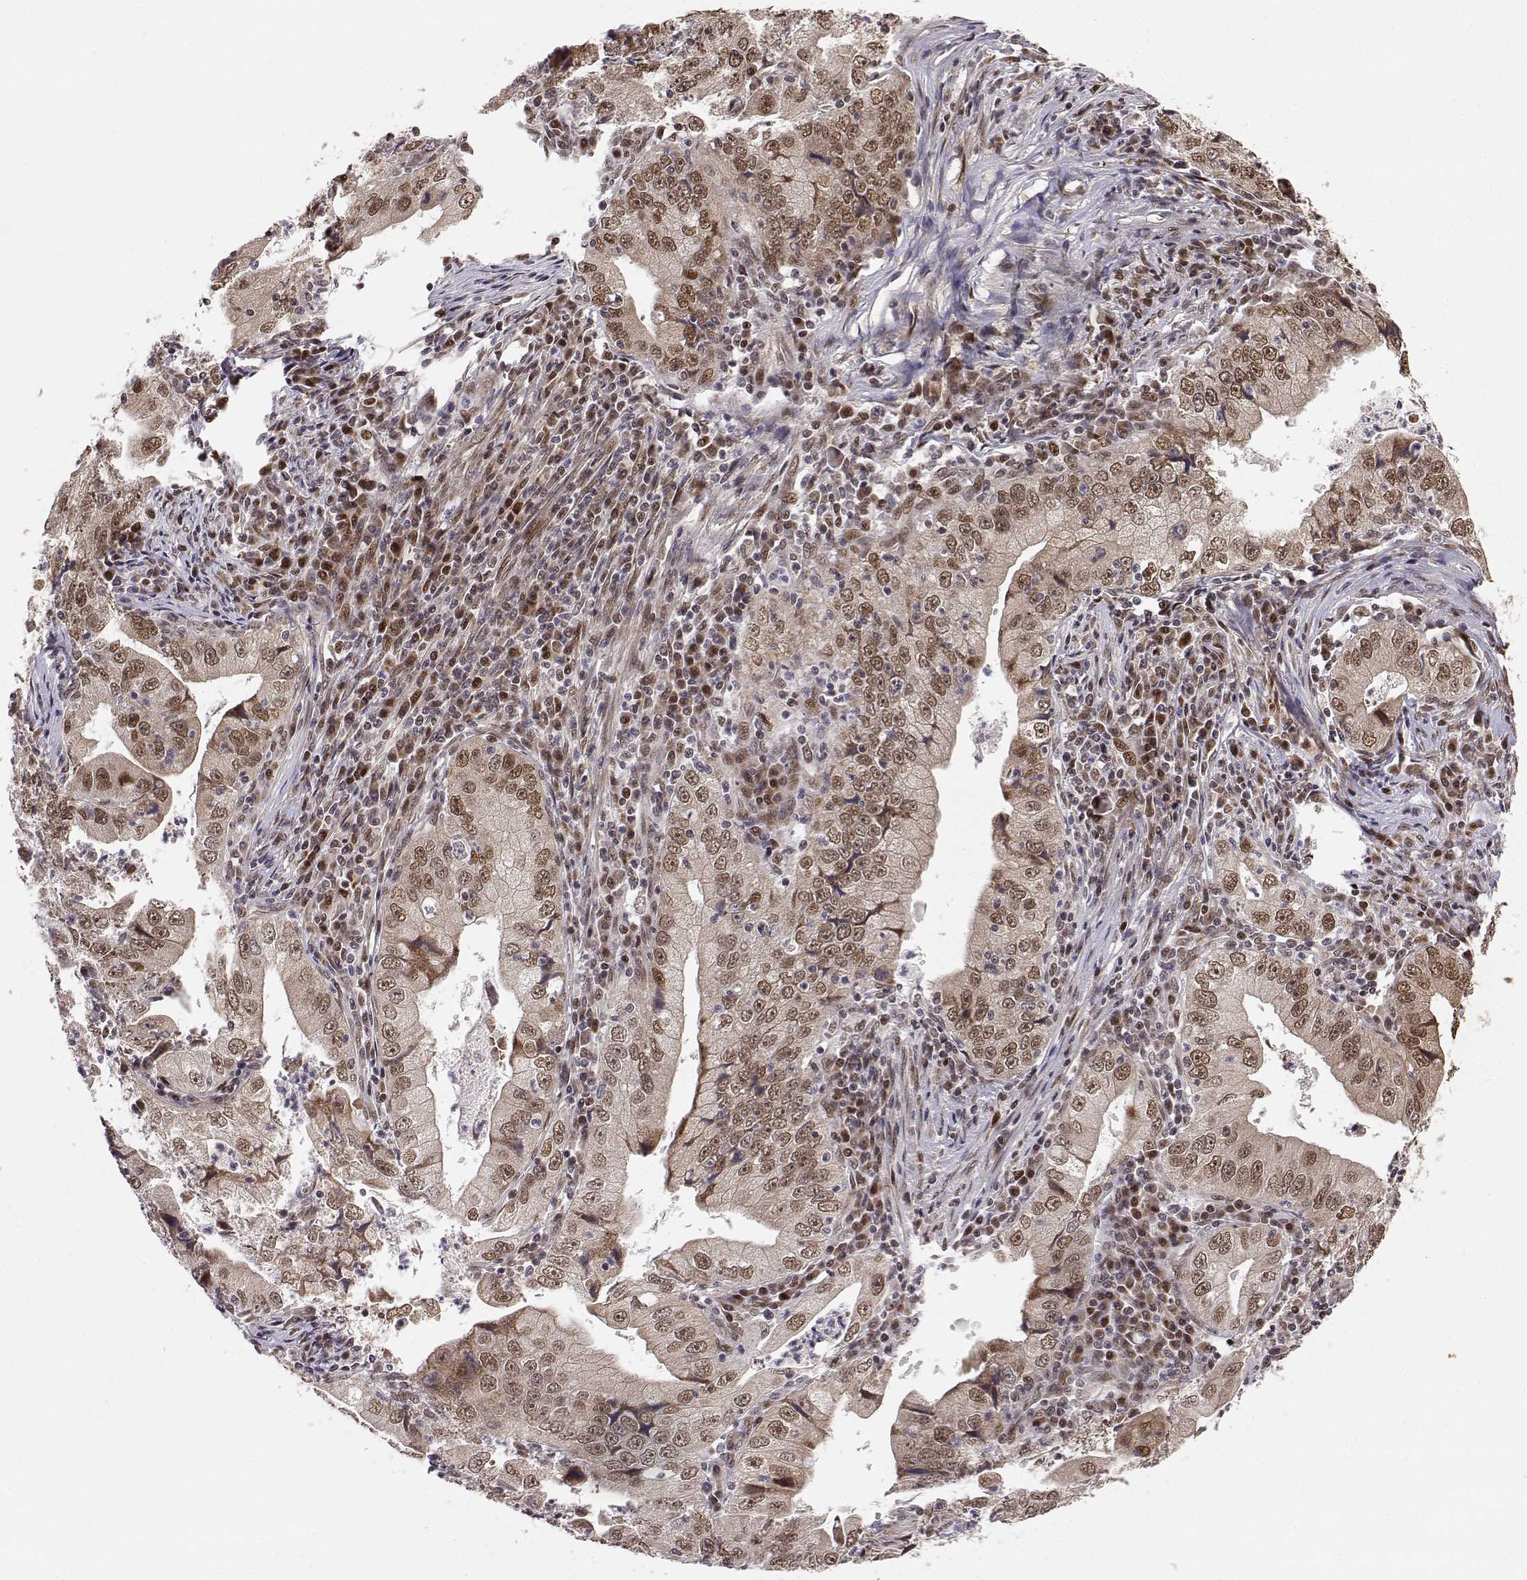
{"staining": {"intensity": "moderate", "quantity": ">75%", "location": "nuclear"}, "tissue": "stomach cancer", "cell_type": "Tumor cells", "image_type": "cancer", "snomed": [{"axis": "morphology", "description": "Adenocarcinoma, NOS"}, {"axis": "topography", "description": "Stomach"}], "caption": "Immunohistochemistry (IHC) image of human stomach cancer (adenocarcinoma) stained for a protein (brown), which shows medium levels of moderate nuclear positivity in approximately >75% of tumor cells.", "gene": "BRCA1", "patient": {"sex": "male", "age": 76}}